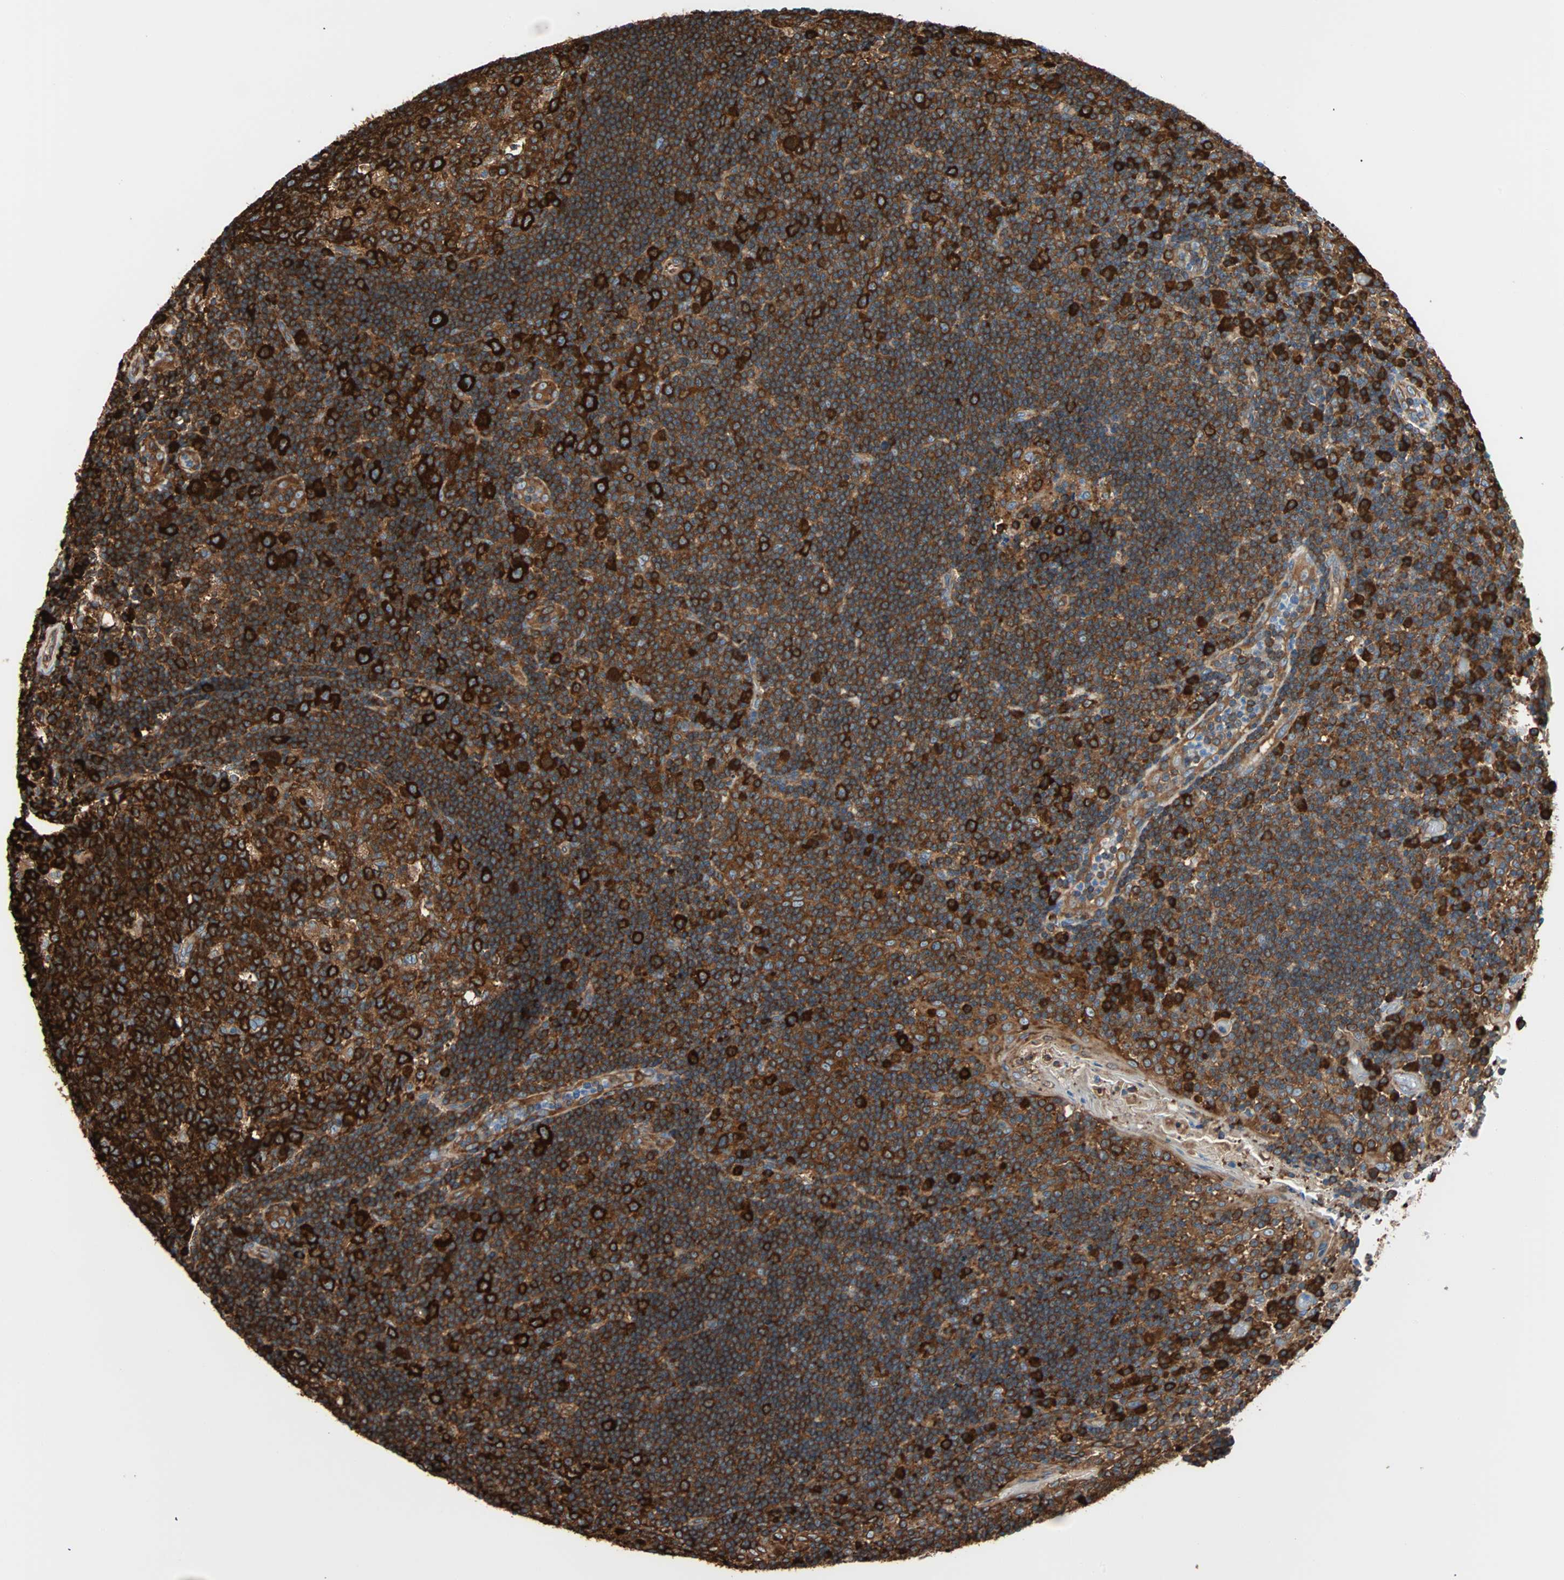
{"staining": {"intensity": "strong", "quantity": ">75%", "location": "cytoplasmic/membranous"}, "tissue": "tonsil", "cell_type": "Germinal center cells", "image_type": "normal", "snomed": [{"axis": "morphology", "description": "Normal tissue, NOS"}, {"axis": "topography", "description": "Tonsil"}], "caption": "The photomicrograph demonstrates staining of unremarkable tonsil, revealing strong cytoplasmic/membranous protein positivity (brown color) within germinal center cells.", "gene": "EEF2", "patient": {"sex": "female", "age": 40}}